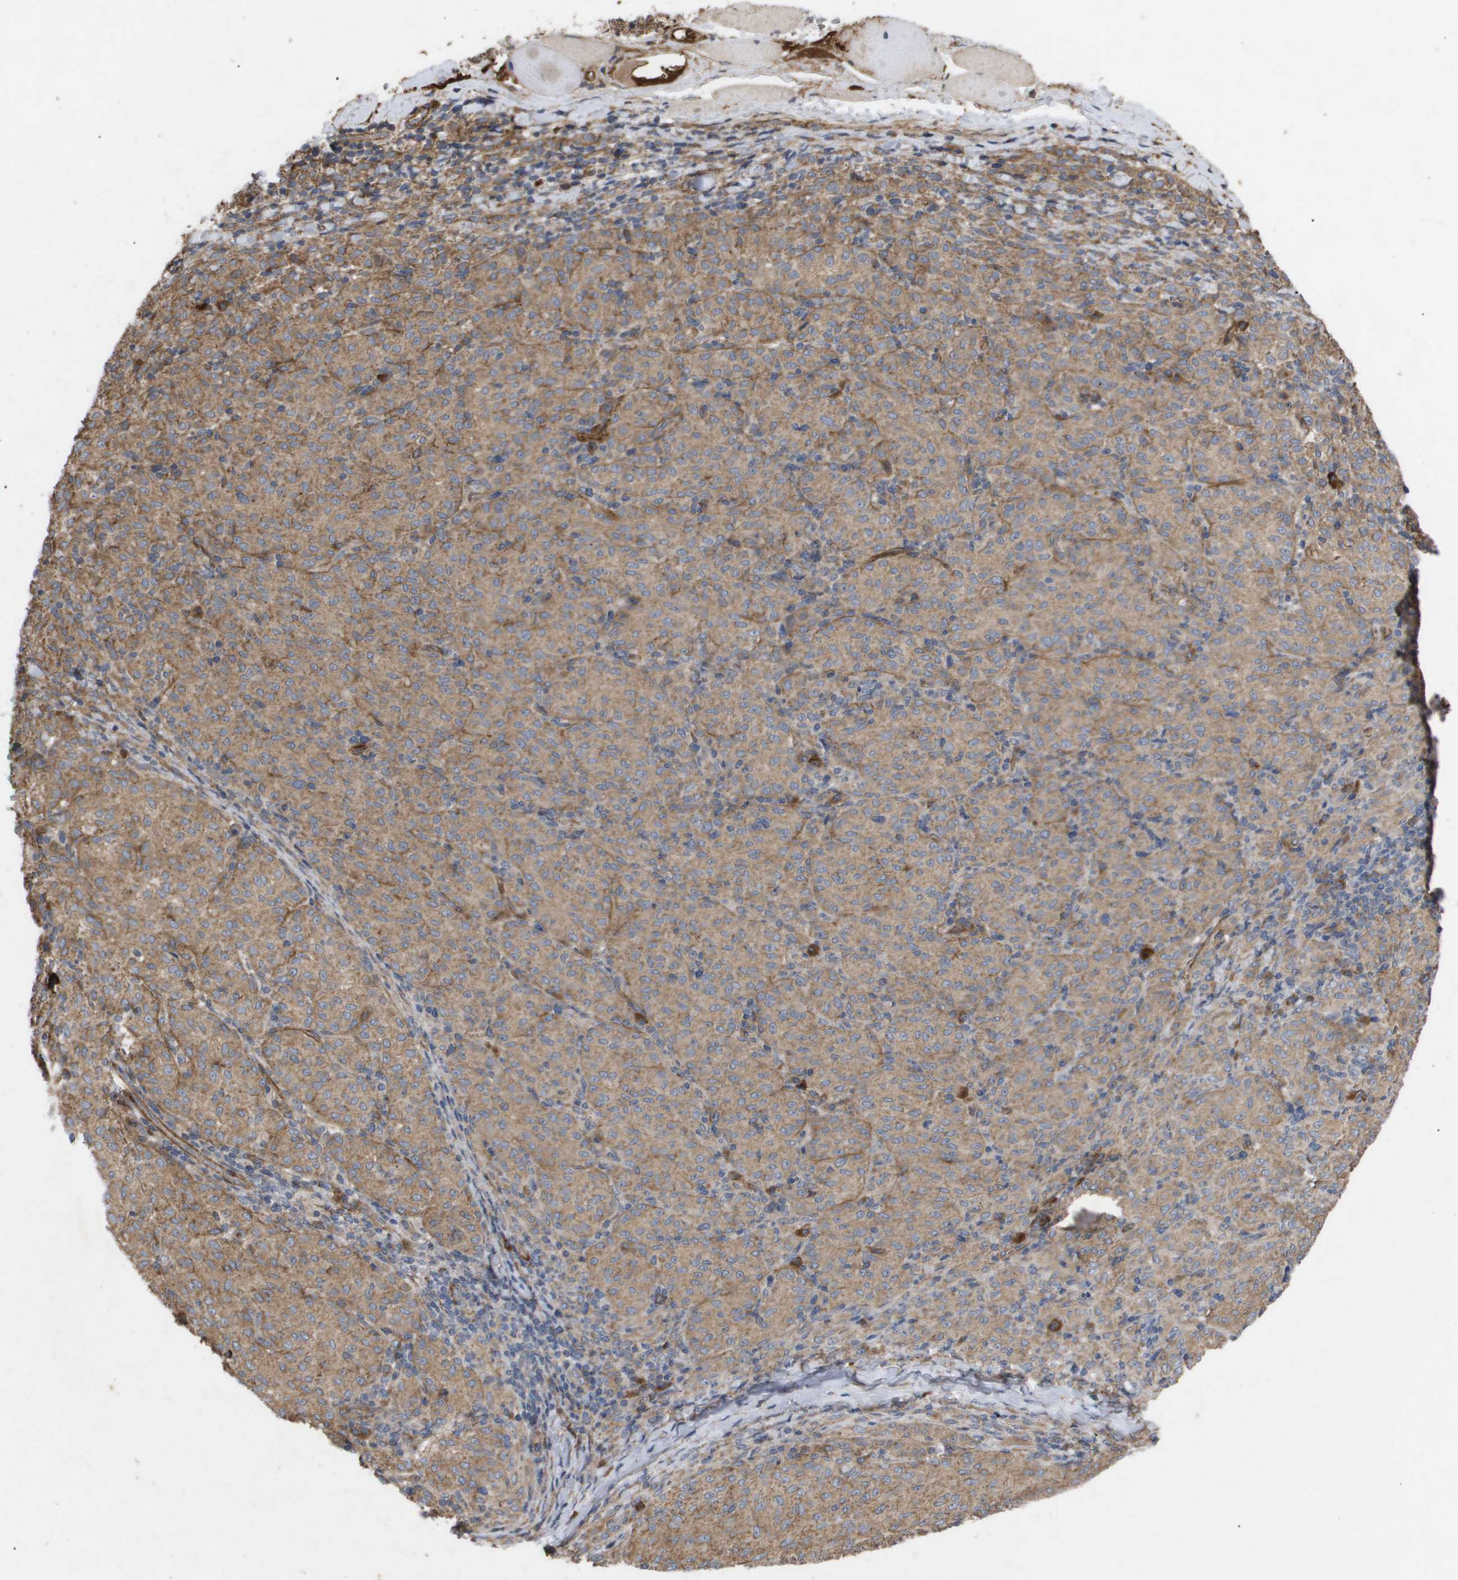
{"staining": {"intensity": "moderate", "quantity": ">75%", "location": "cytoplasmic/membranous"}, "tissue": "melanoma", "cell_type": "Tumor cells", "image_type": "cancer", "snomed": [{"axis": "morphology", "description": "Malignant melanoma, NOS"}, {"axis": "topography", "description": "Skin"}], "caption": "Immunohistochemistry micrograph of human malignant melanoma stained for a protein (brown), which demonstrates medium levels of moderate cytoplasmic/membranous staining in approximately >75% of tumor cells.", "gene": "TNS1", "patient": {"sex": "female", "age": 72}}